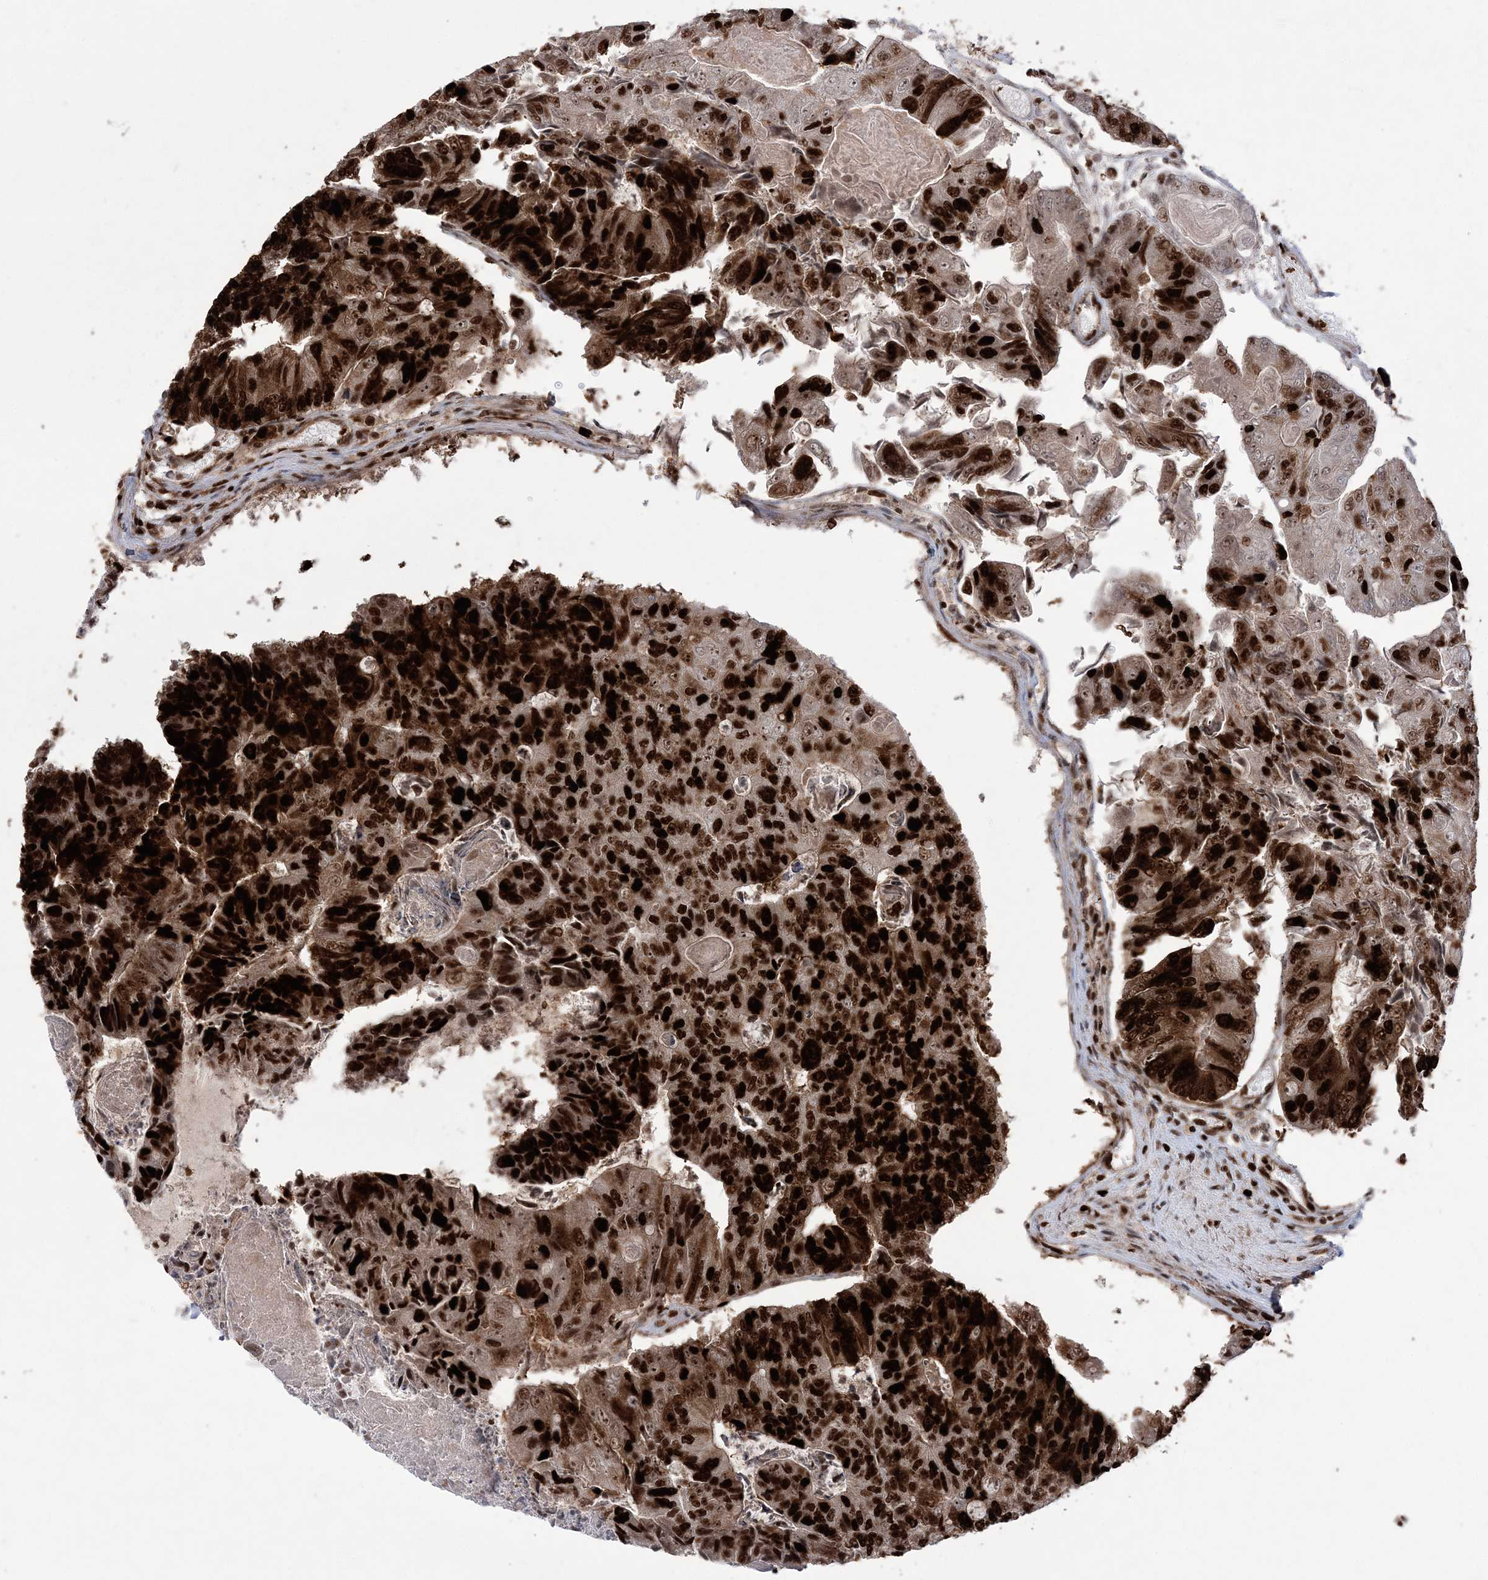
{"staining": {"intensity": "strong", "quantity": ">75%", "location": "nuclear"}, "tissue": "colorectal cancer", "cell_type": "Tumor cells", "image_type": "cancer", "snomed": [{"axis": "morphology", "description": "Adenocarcinoma, NOS"}, {"axis": "topography", "description": "Colon"}], "caption": "Immunohistochemical staining of colorectal adenocarcinoma demonstrates high levels of strong nuclear protein expression in approximately >75% of tumor cells. The staining was performed using DAB to visualize the protein expression in brown, while the nuclei were stained in blue with hematoxylin (Magnification: 20x).", "gene": "LIG1", "patient": {"sex": "female", "age": 67}}